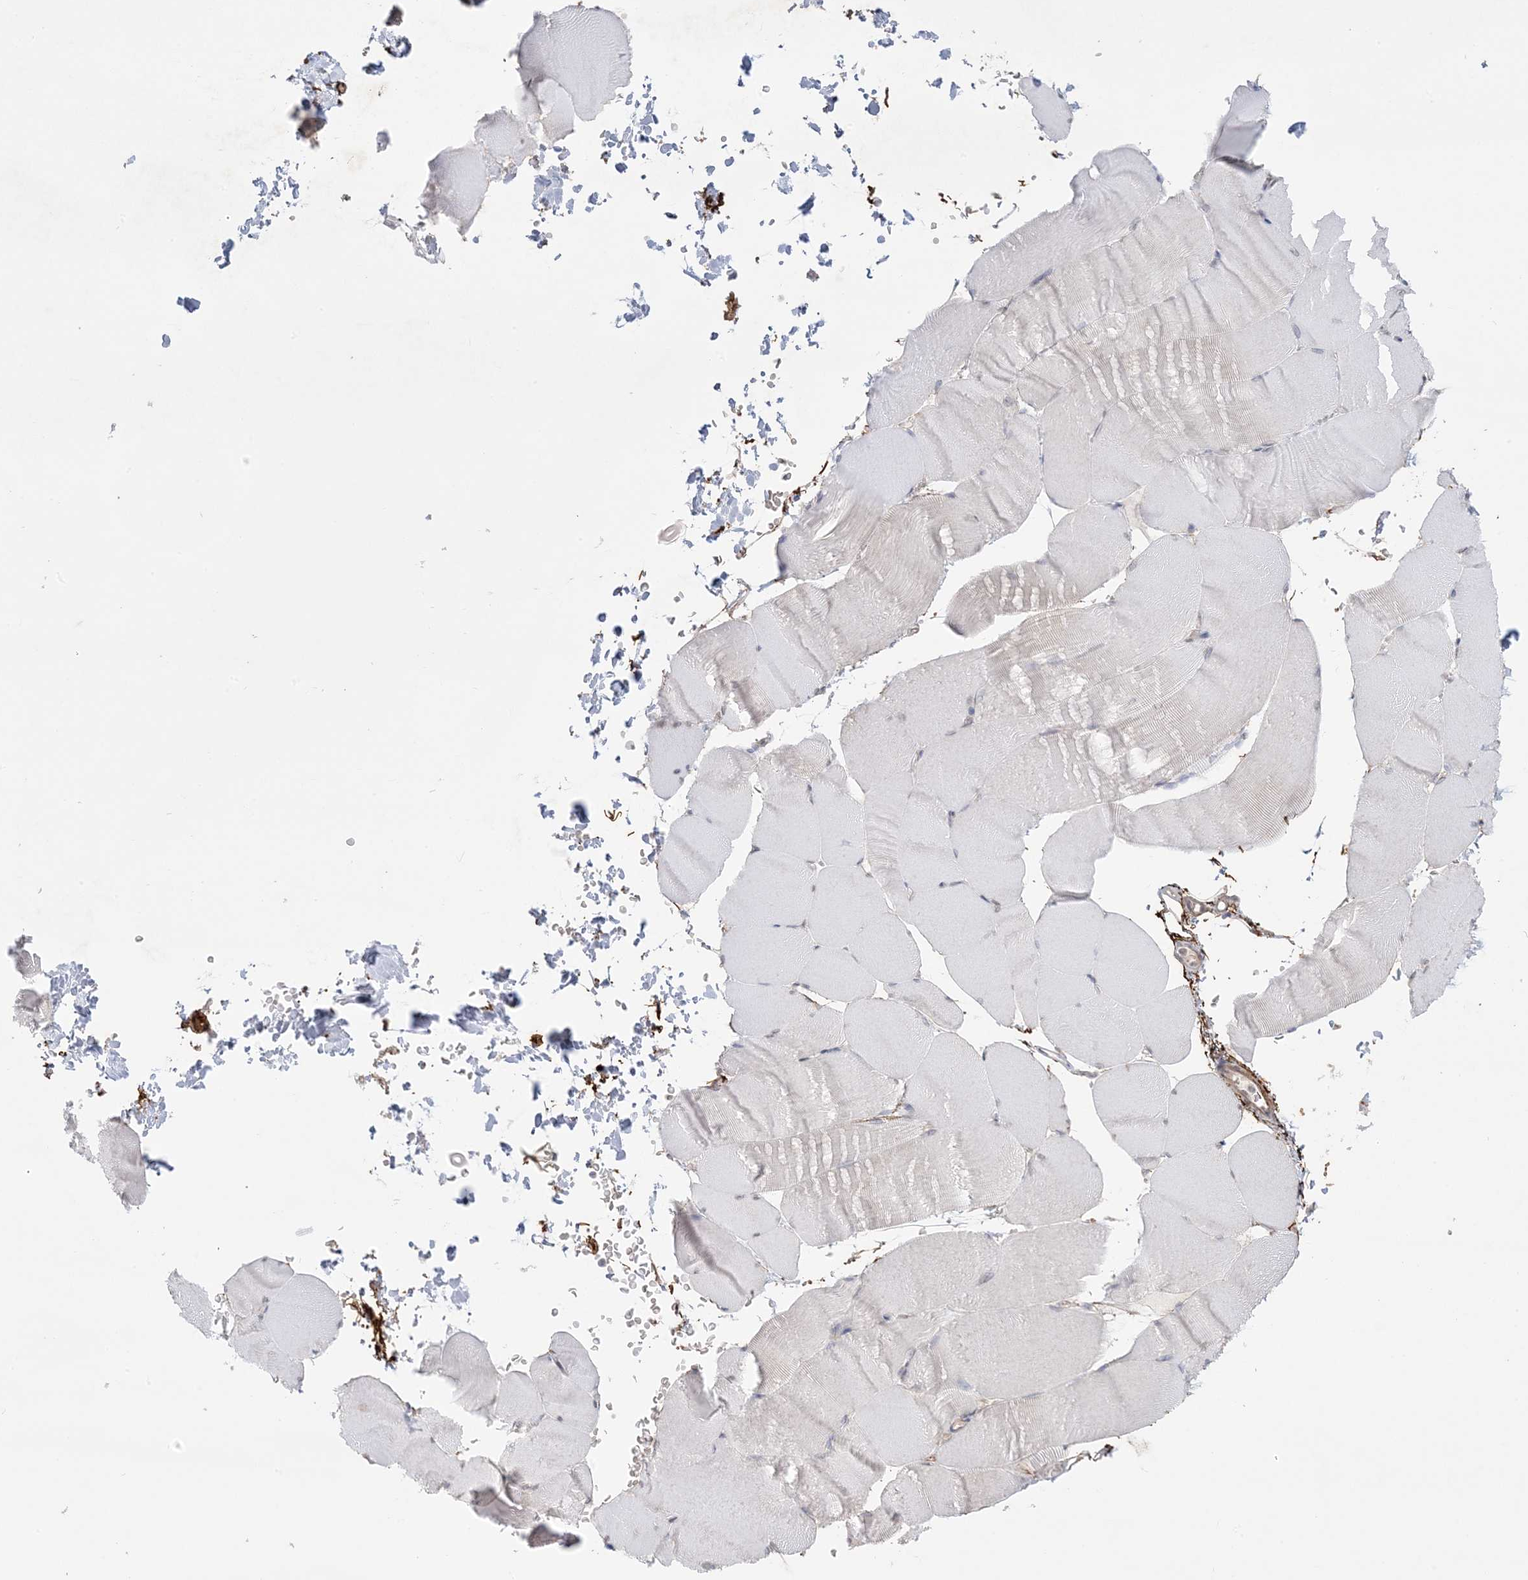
{"staining": {"intensity": "negative", "quantity": "none", "location": "none"}, "tissue": "skeletal muscle", "cell_type": "Myocytes", "image_type": "normal", "snomed": [{"axis": "morphology", "description": "Normal tissue, NOS"}, {"axis": "topography", "description": "Skeletal muscle"}, {"axis": "topography", "description": "Parathyroid gland"}], "caption": "Micrograph shows no protein staining in myocytes of normal skeletal muscle.", "gene": "XRN1", "patient": {"sex": "female", "age": 37}}